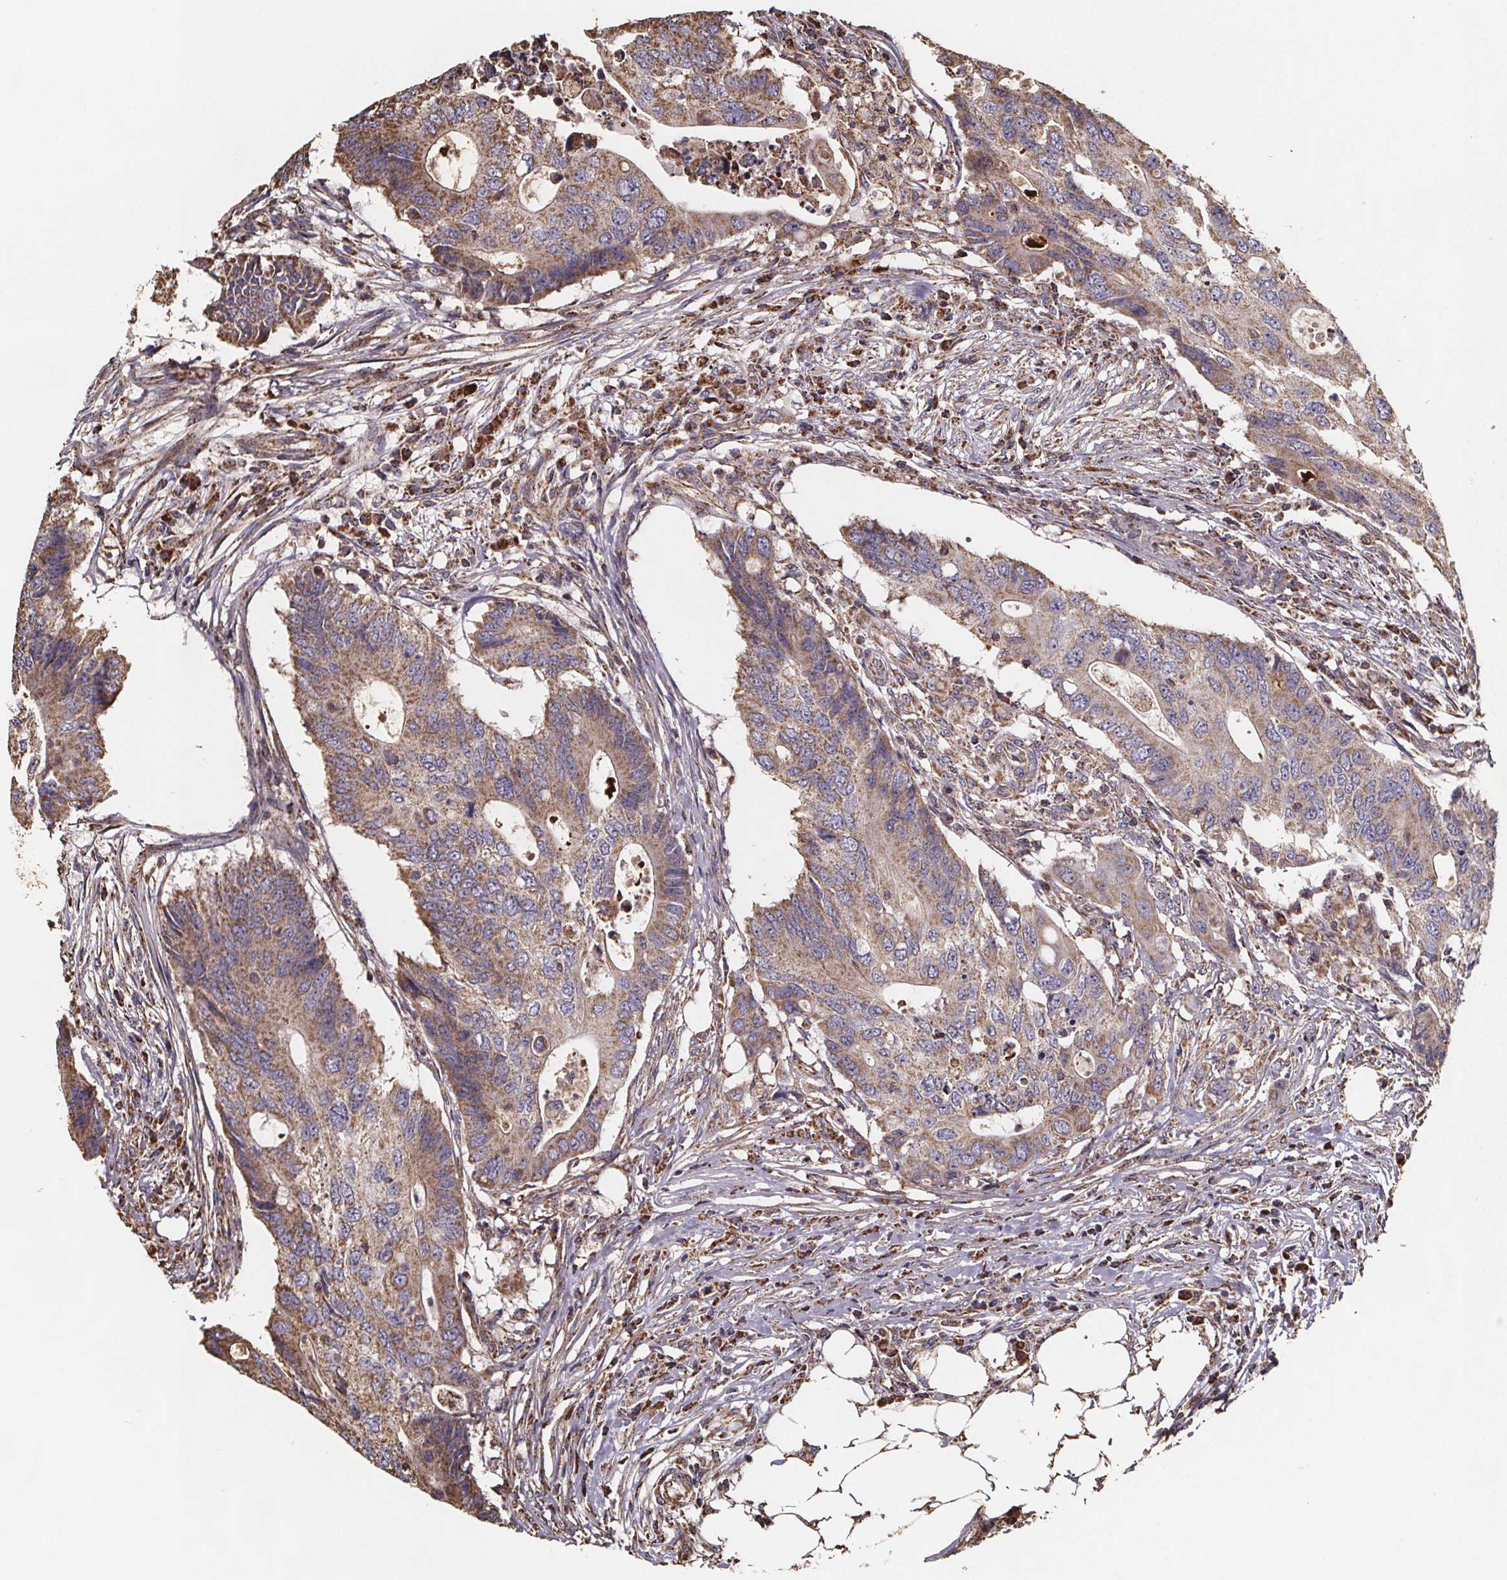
{"staining": {"intensity": "moderate", "quantity": ">75%", "location": "cytoplasmic/membranous"}, "tissue": "colorectal cancer", "cell_type": "Tumor cells", "image_type": "cancer", "snomed": [{"axis": "morphology", "description": "Adenocarcinoma, NOS"}, {"axis": "topography", "description": "Colon"}], "caption": "Human colorectal cancer stained with a protein marker shows moderate staining in tumor cells.", "gene": "SLC35D2", "patient": {"sex": "male", "age": 71}}